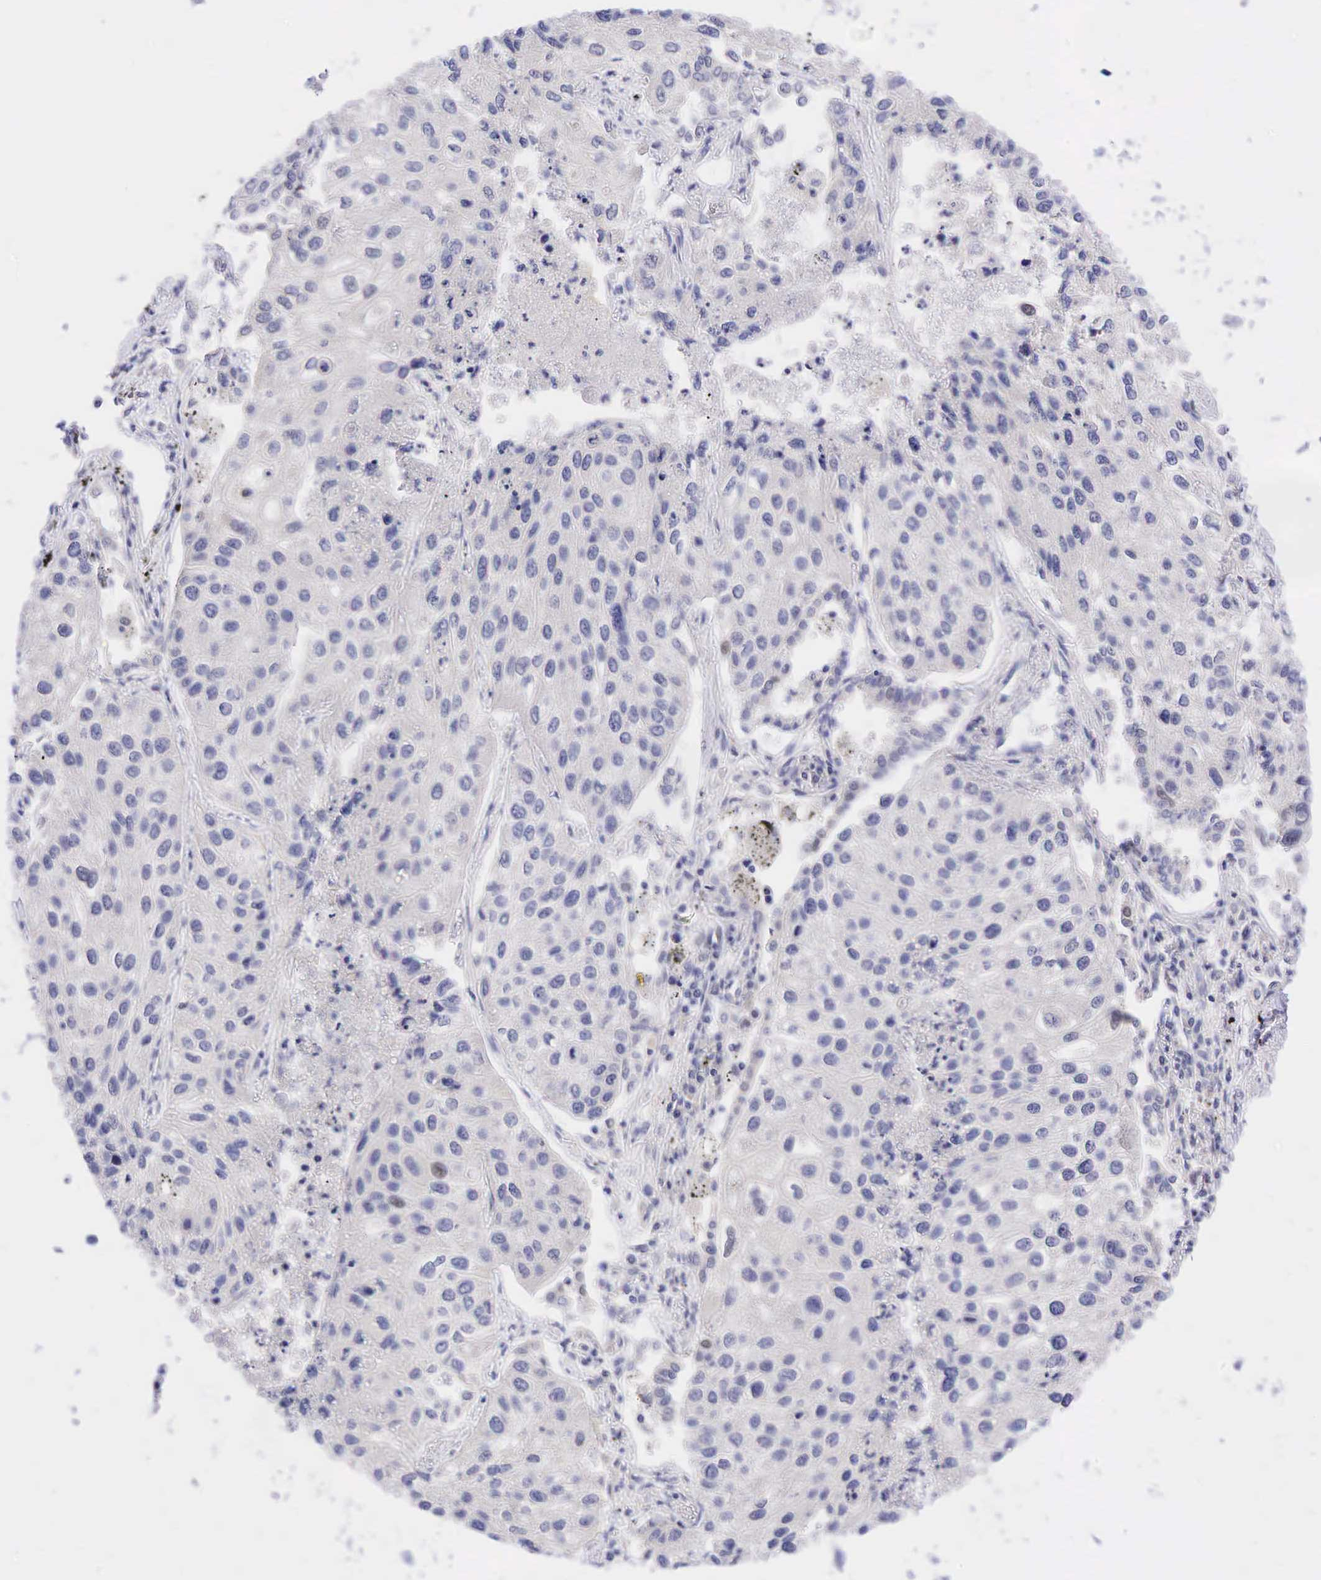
{"staining": {"intensity": "negative", "quantity": "none", "location": "none"}, "tissue": "lung cancer", "cell_type": "Tumor cells", "image_type": "cancer", "snomed": [{"axis": "morphology", "description": "Squamous cell carcinoma, NOS"}, {"axis": "topography", "description": "Lung"}], "caption": "Lung cancer (squamous cell carcinoma) stained for a protein using immunohistochemistry reveals no positivity tumor cells.", "gene": "CCND1", "patient": {"sex": "male", "age": 75}}